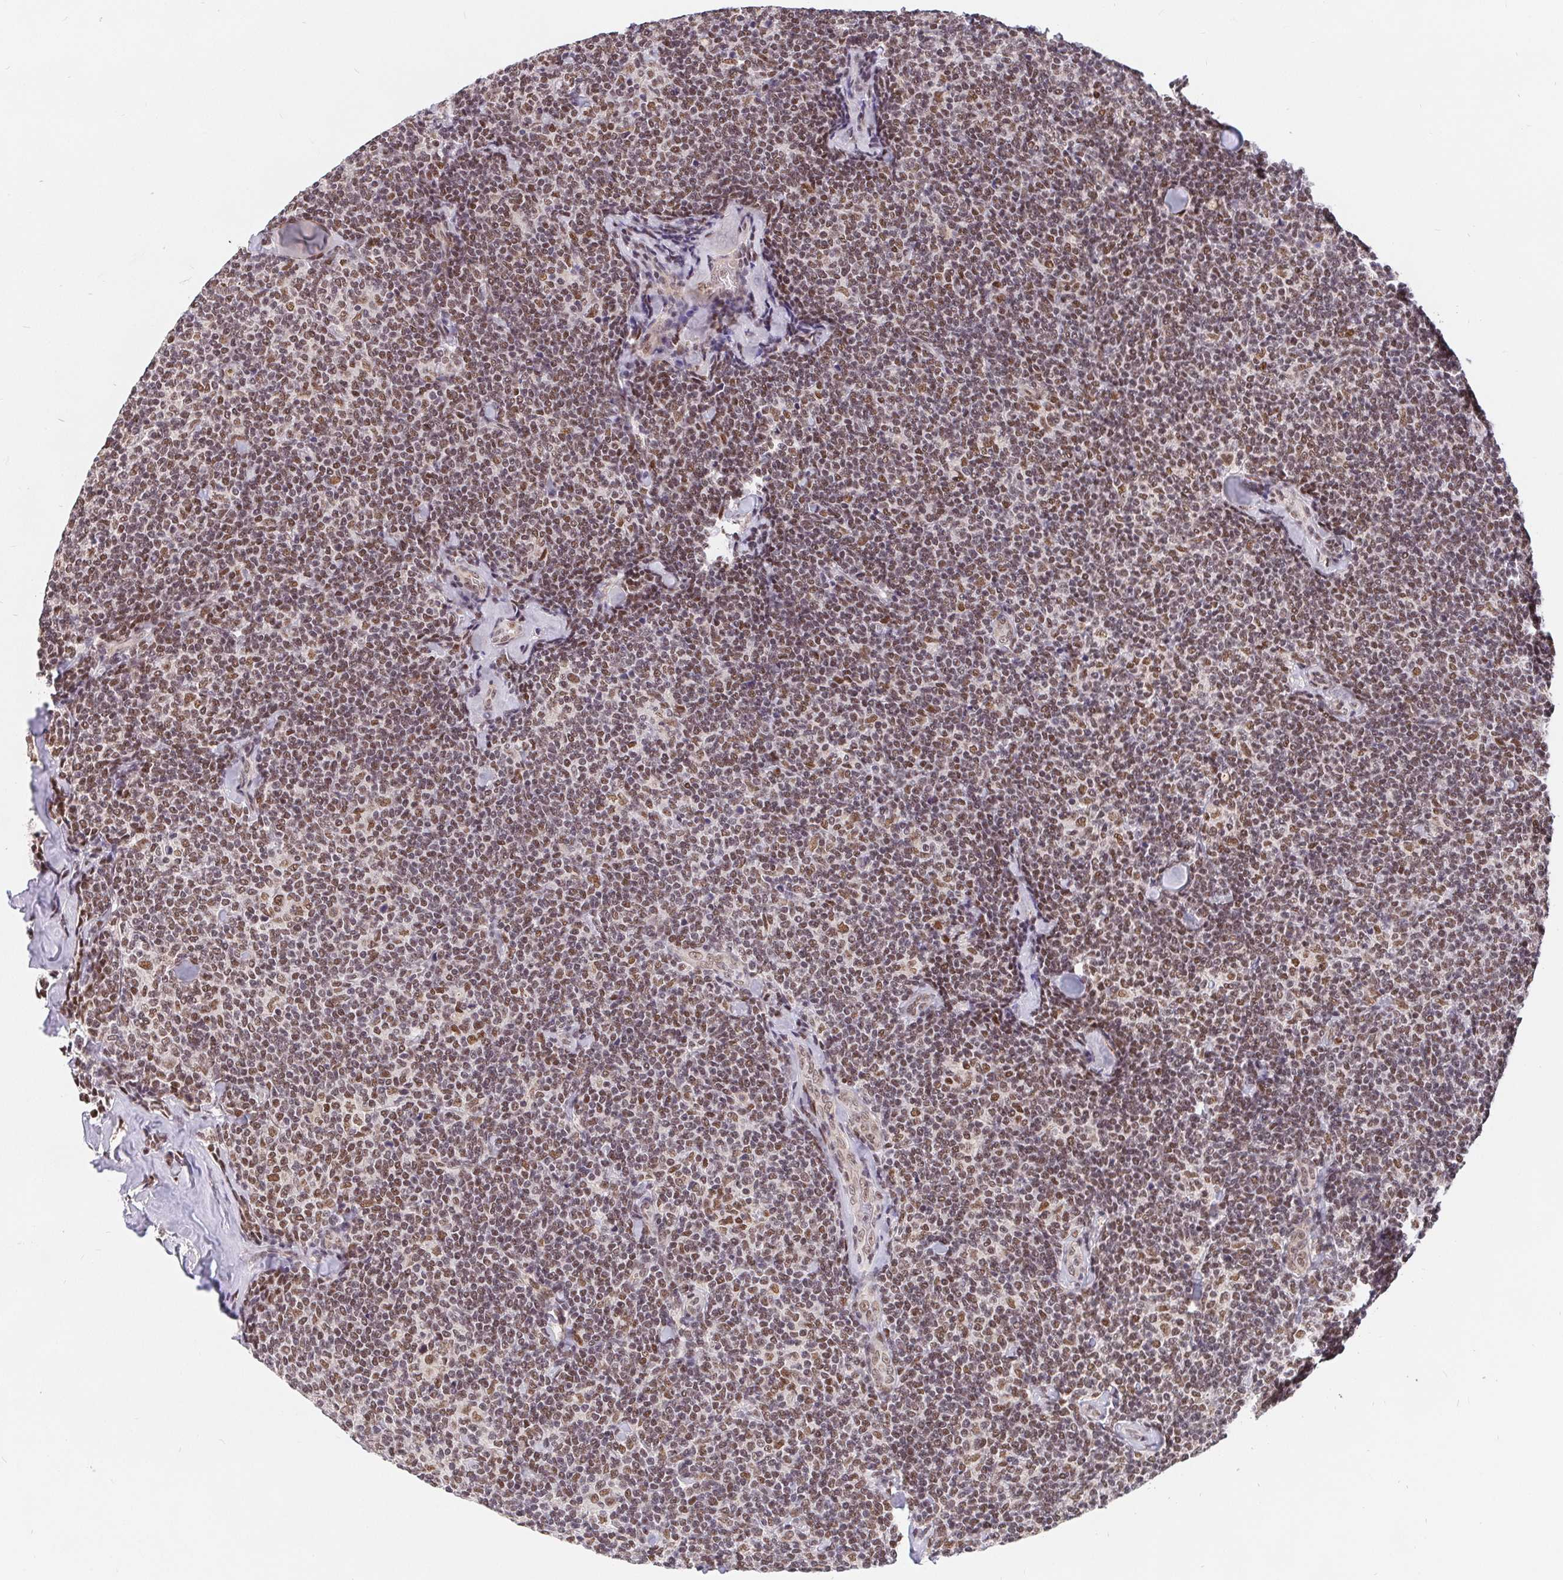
{"staining": {"intensity": "moderate", "quantity": "25%-75%", "location": "nuclear"}, "tissue": "lymphoma", "cell_type": "Tumor cells", "image_type": "cancer", "snomed": [{"axis": "morphology", "description": "Malignant lymphoma, non-Hodgkin's type, Low grade"}, {"axis": "topography", "description": "Lymph node"}], "caption": "A photomicrograph of human lymphoma stained for a protein exhibits moderate nuclear brown staining in tumor cells.", "gene": "POU2F1", "patient": {"sex": "female", "age": 56}}